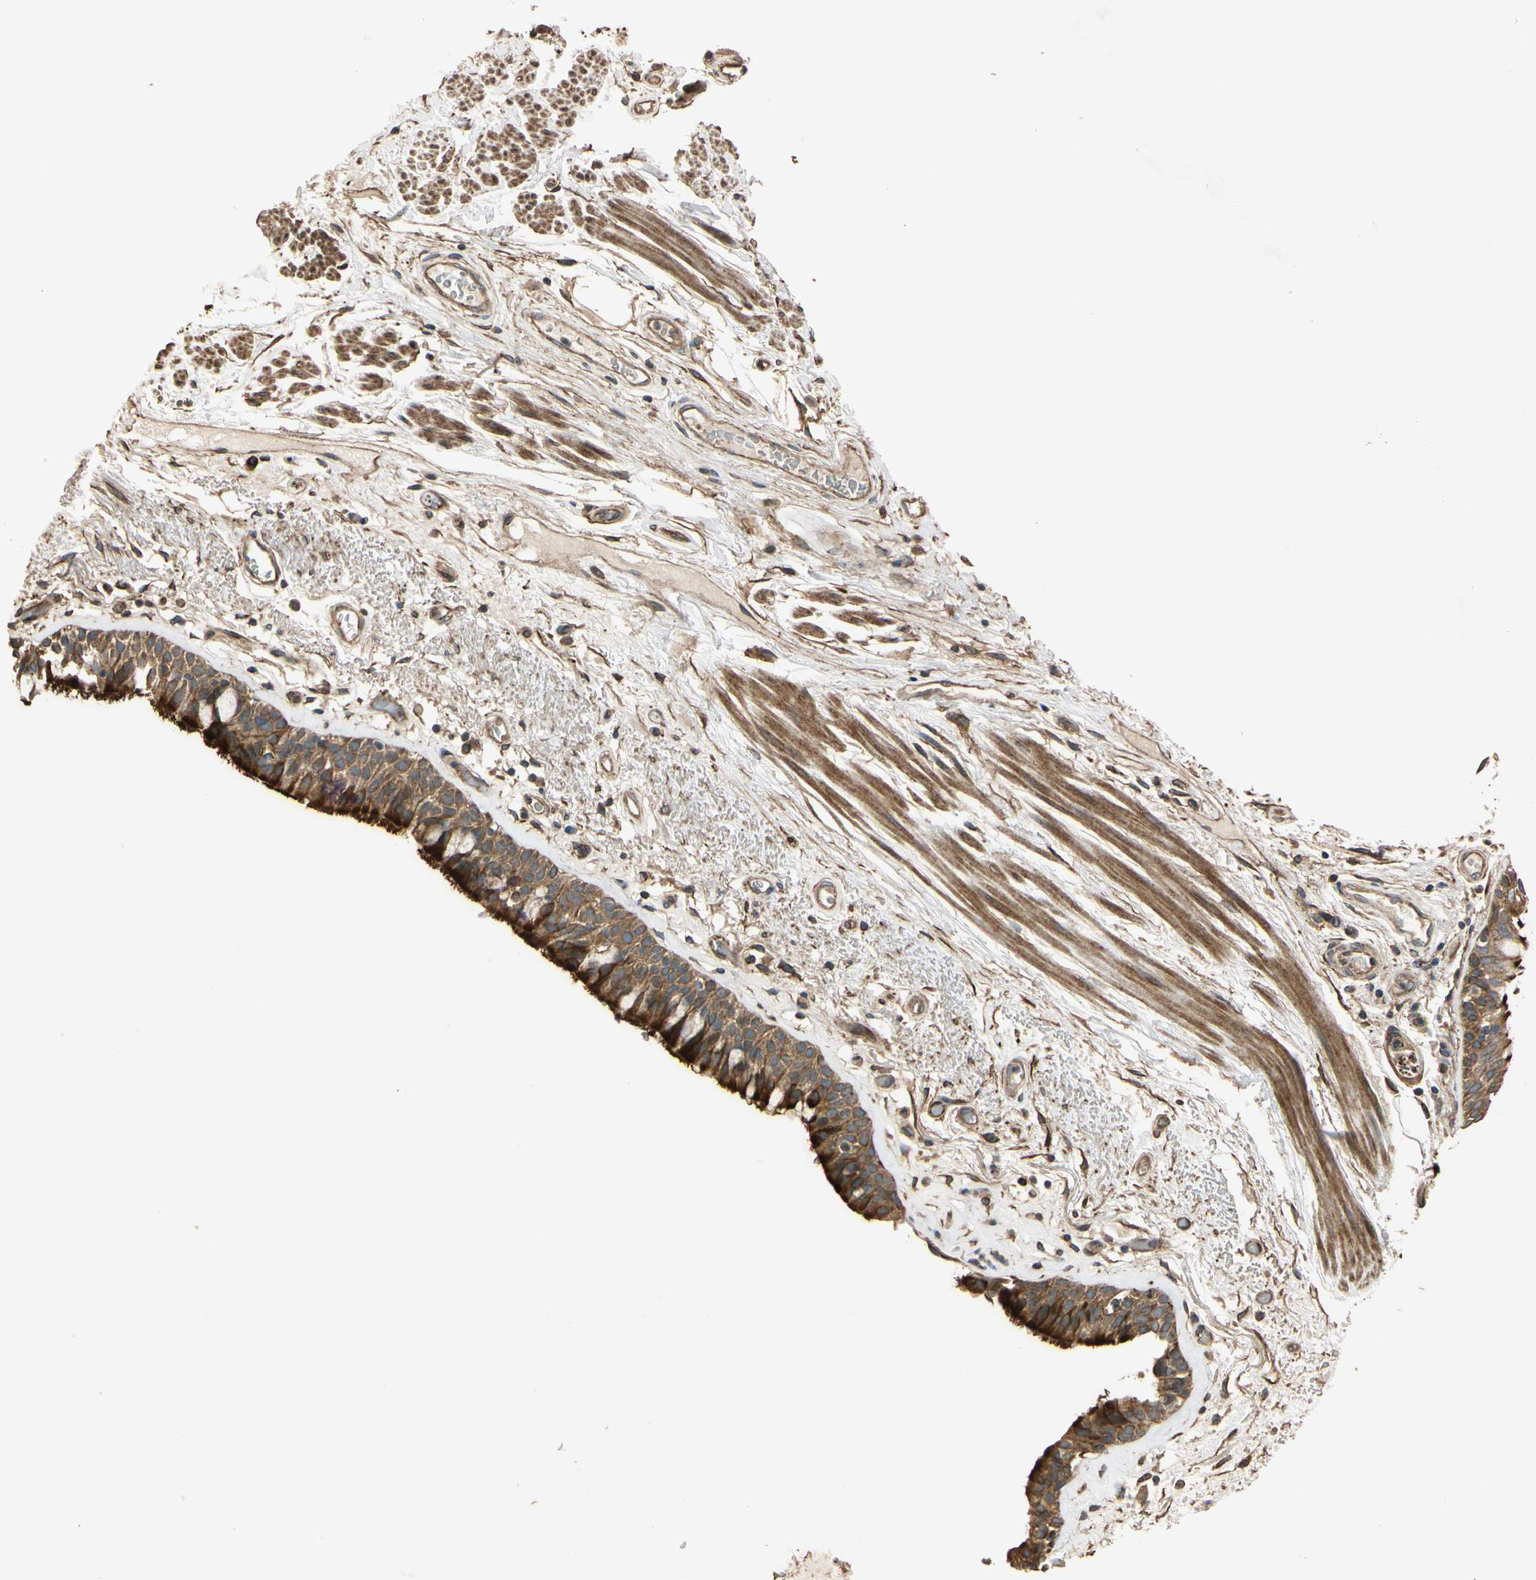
{"staining": {"intensity": "strong", "quantity": ">75%", "location": "cytoplasmic/membranous"}, "tissue": "bronchus", "cell_type": "Respiratory epithelial cells", "image_type": "normal", "snomed": [{"axis": "morphology", "description": "Normal tissue, NOS"}, {"axis": "topography", "description": "Bronchus"}], "caption": "An immunohistochemistry image of normal tissue is shown. Protein staining in brown highlights strong cytoplasmic/membranous positivity in bronchus within respiratory epithelial cells.", "gene": "MGRN1", "patient": {"sex": "male", "age": 66}}